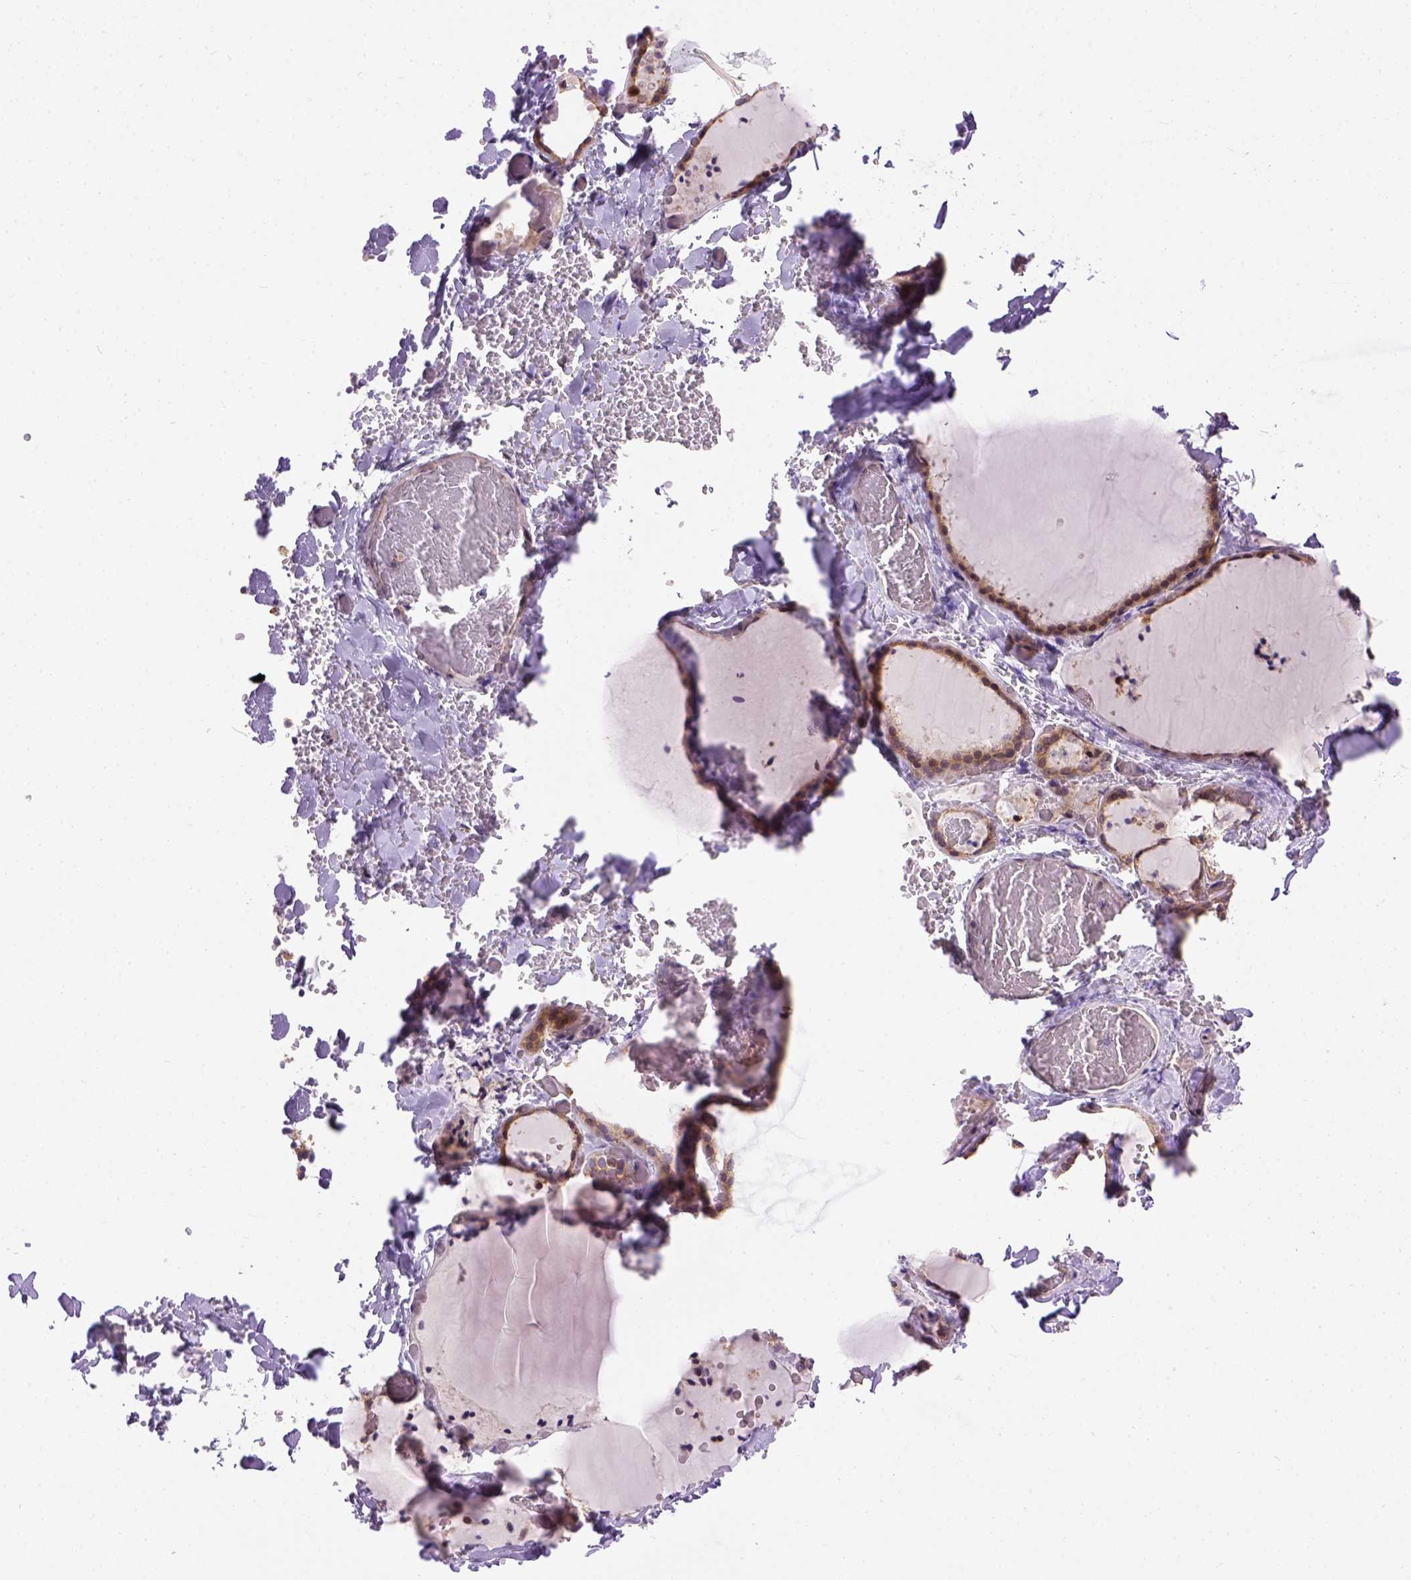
{"staining": {"intensity": "weak", "quantity": "25%-75%", "location": "cytoplasmic/membranous"}, "tissue": "thyroid gland", "cell_type": "Glandular cells", "image_type": "normal", "snomed": [{"axis": "morphology", "description": "Normal tissue, NOS"}, {"axis": "topography", "description": "Thyroid gland"}], "caption": "There is low levels of weak cytoplasmic/membranous expression in glandular cells of unremarkable thyroid gland, as demonstrated by immunohistochemical staining (brown color).", "gene": "KAZN", "patient": {"sex": "female", "age": 36}}